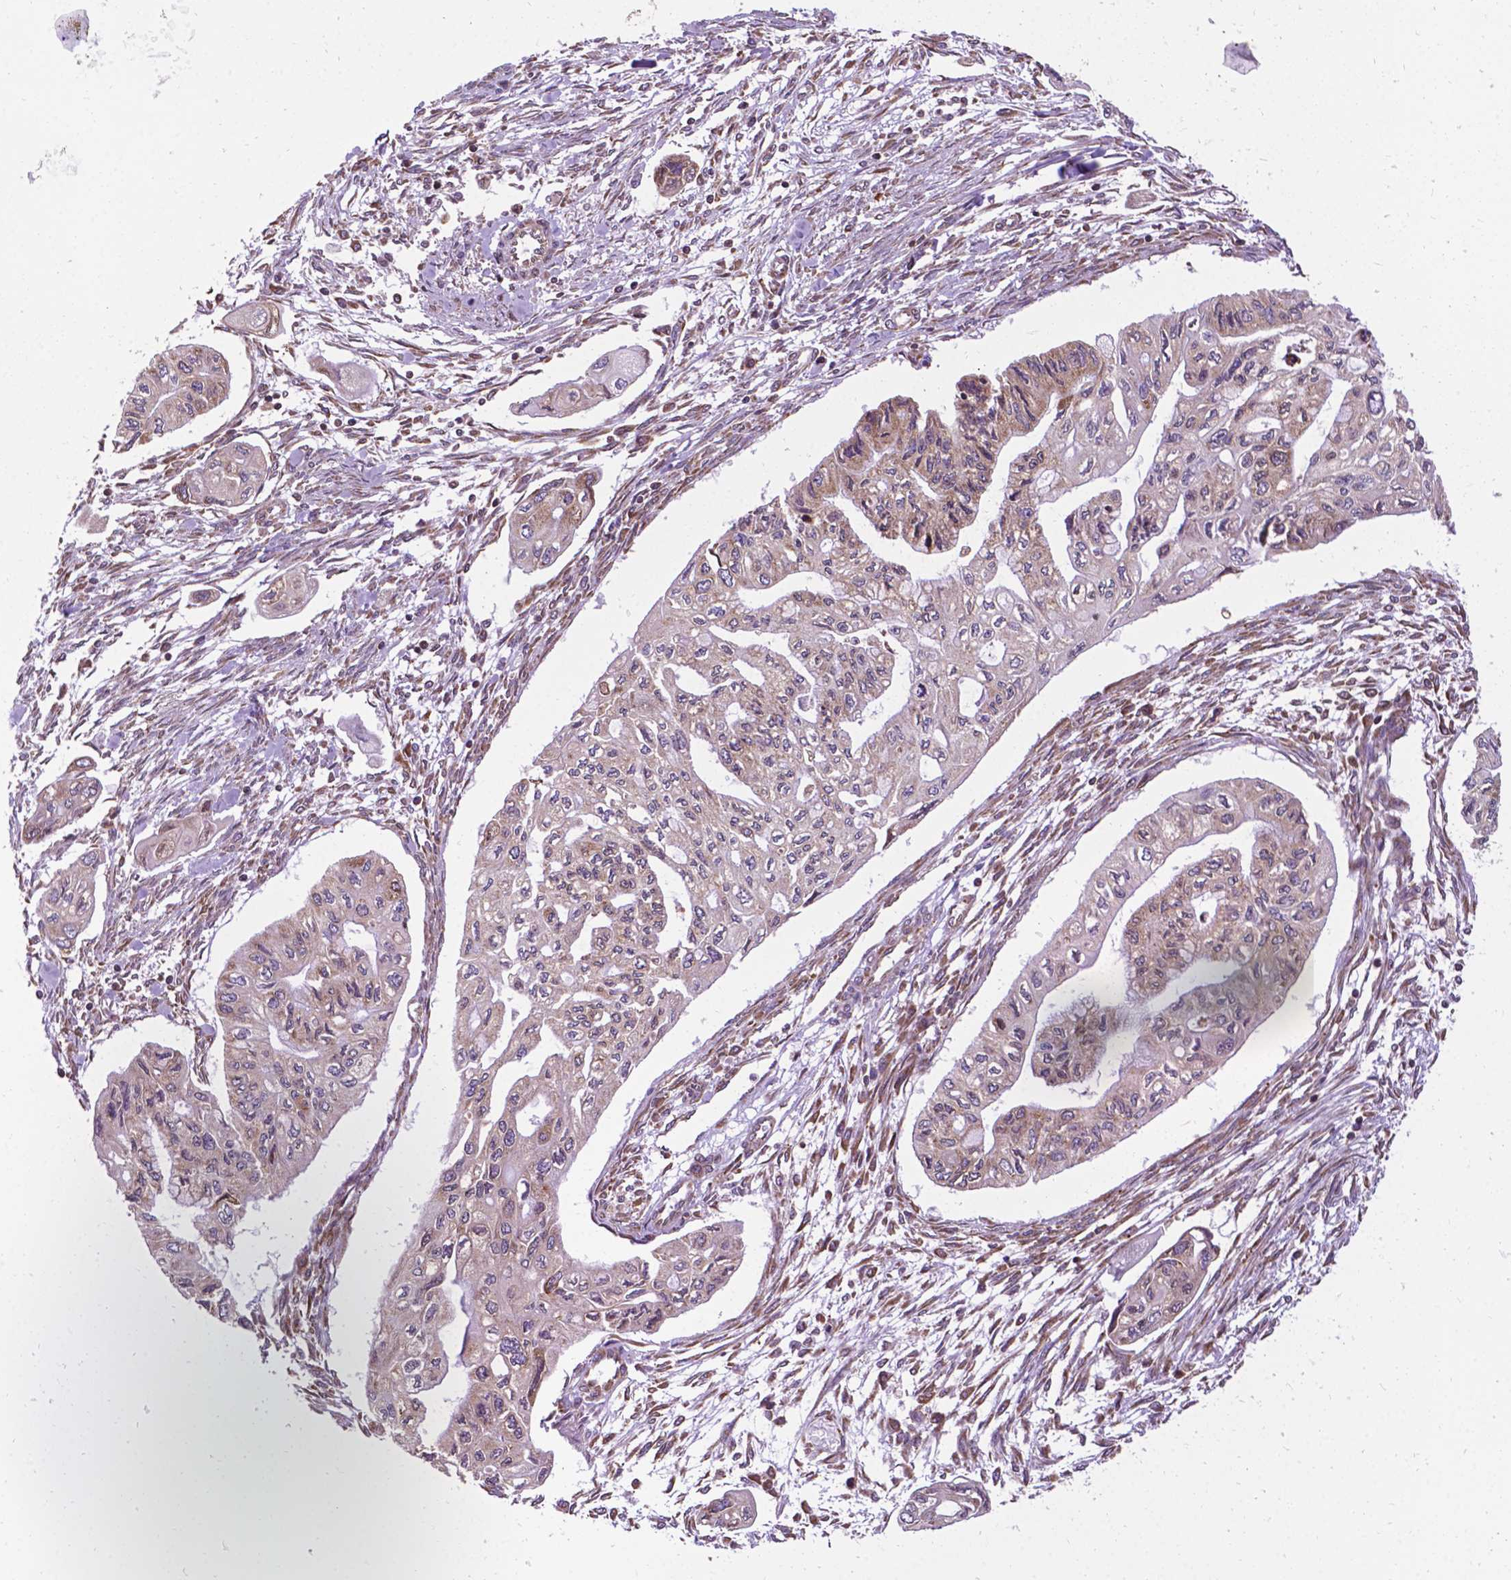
{"staining": {"intensity": "negative", "quantity": "none", "location": "none"}, "tissue": "pancreatic cancer", "cell_type": "Tumor cells", "image_type": "cancer", "snomed": [{"axis": "morphology", "description": "Adenocarcinoma, NOS"}, {"axis": "topography", "description": "Pancreas"}], "caption": "Protein analysis of pancreatic cancer (adenocarcinoma) shows no significant positivity in tumor cells.", "gene": "GANAB", "patient": {"sex": "female", "age": 76}}